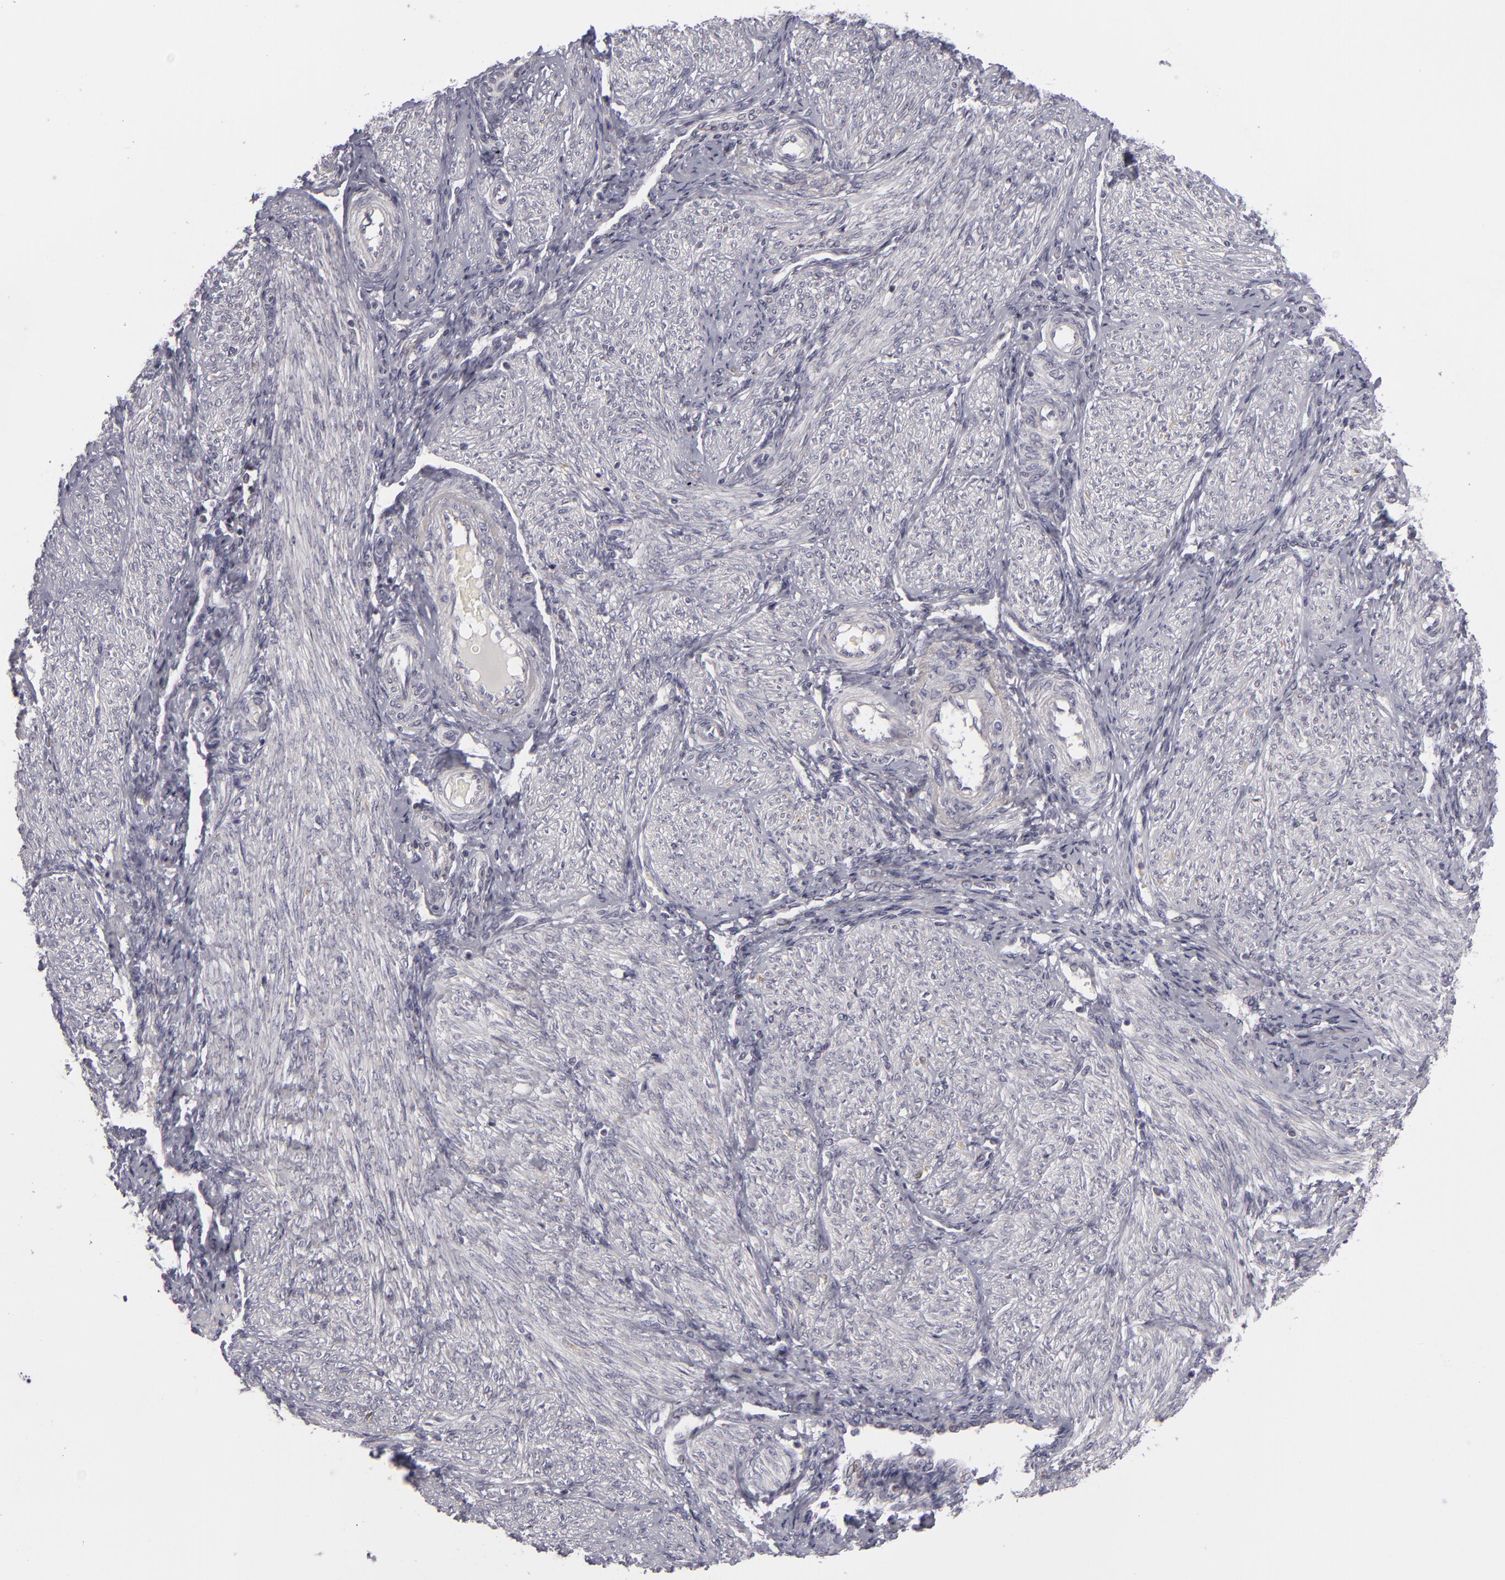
{"staining": {"intensity": "negative", "quantity": "none", "location": "none"}, "tissue": "endometrium", "cell_type": "Cells in endometrial stroma", "image_type": "normal", "snomed": [{"axis": "morphology", "description": "Normal tissue, NOS"}, {"axis": "topography", "description": "Endometrium"}], "caption": "IHC photomicrograph of benign endometrium: human endometrium stained with DAB displays no significant protein staining in cells in endometrial stroma. (Stains: DAB (3,3'-diaminobenzidine) IHC with hematoxylin counter stain, Microscopy: brightfield microscopy at high magnification).", "gene": "ATP2B3", "patient": {"sex": "female", "age": 36}}